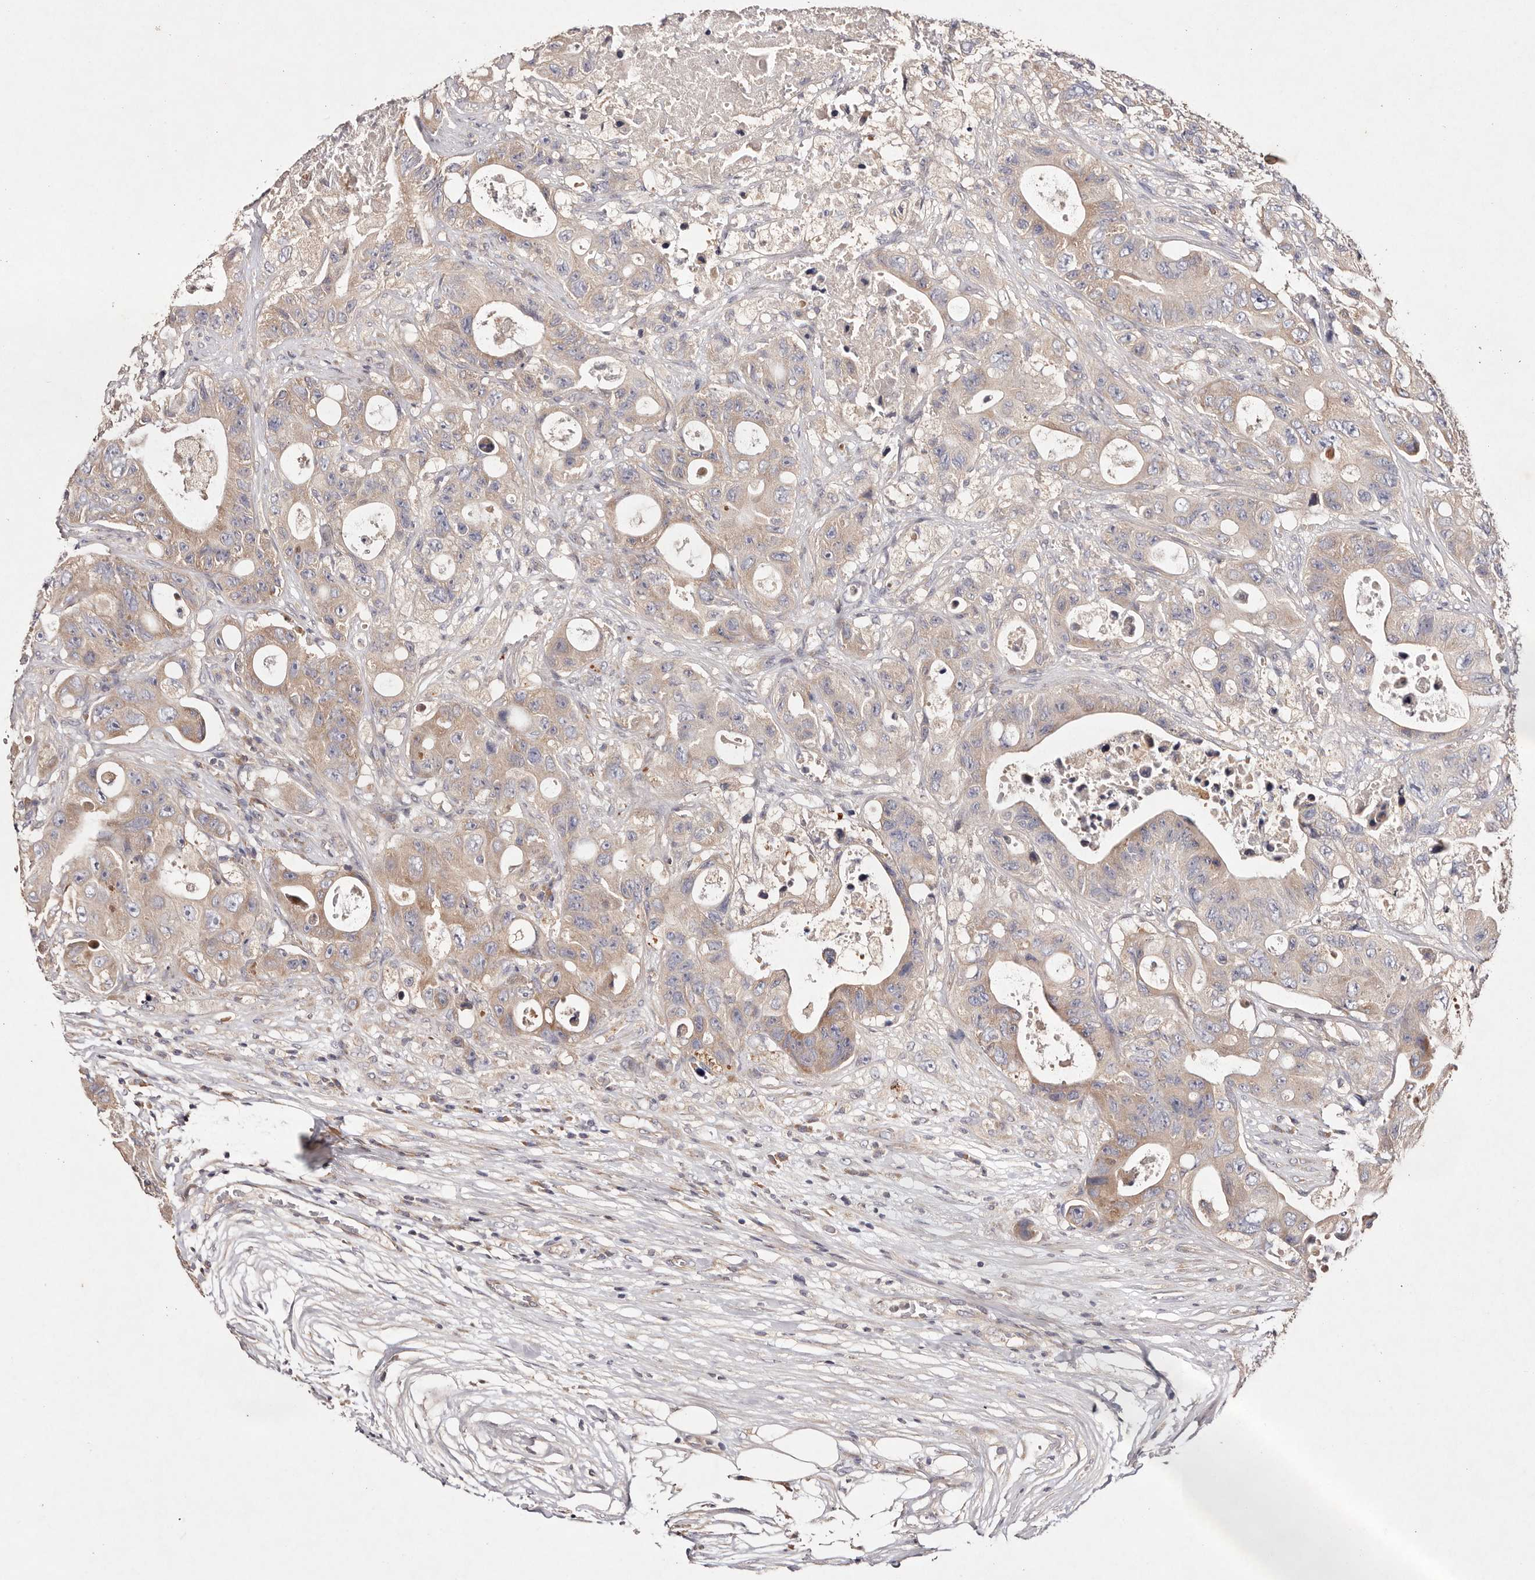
{"staining": {"intensity": "weak", "quantity": "25%-75%", "location": "cytoplasmic/membranous"}, "tissue": "colorectal cancer", "cell_type": "Tumor cells", "image_type": "cancer", "snomed": [{"axis": "morphology", "description": "Adenocarcinoma, NOS"}, {"axis": "topography", "description": "Colon"}], "caption": "DAB (3,3'-diaminobenzidine) immunohistochemical staining of colorectal cancer (adenocarcinoma) exhibits weak cytoplasmic/membranous protein expression in about 25%-75% of tumor cells.", "gene": "TSC2", "patient": {"sex": "female", "age": 46}}